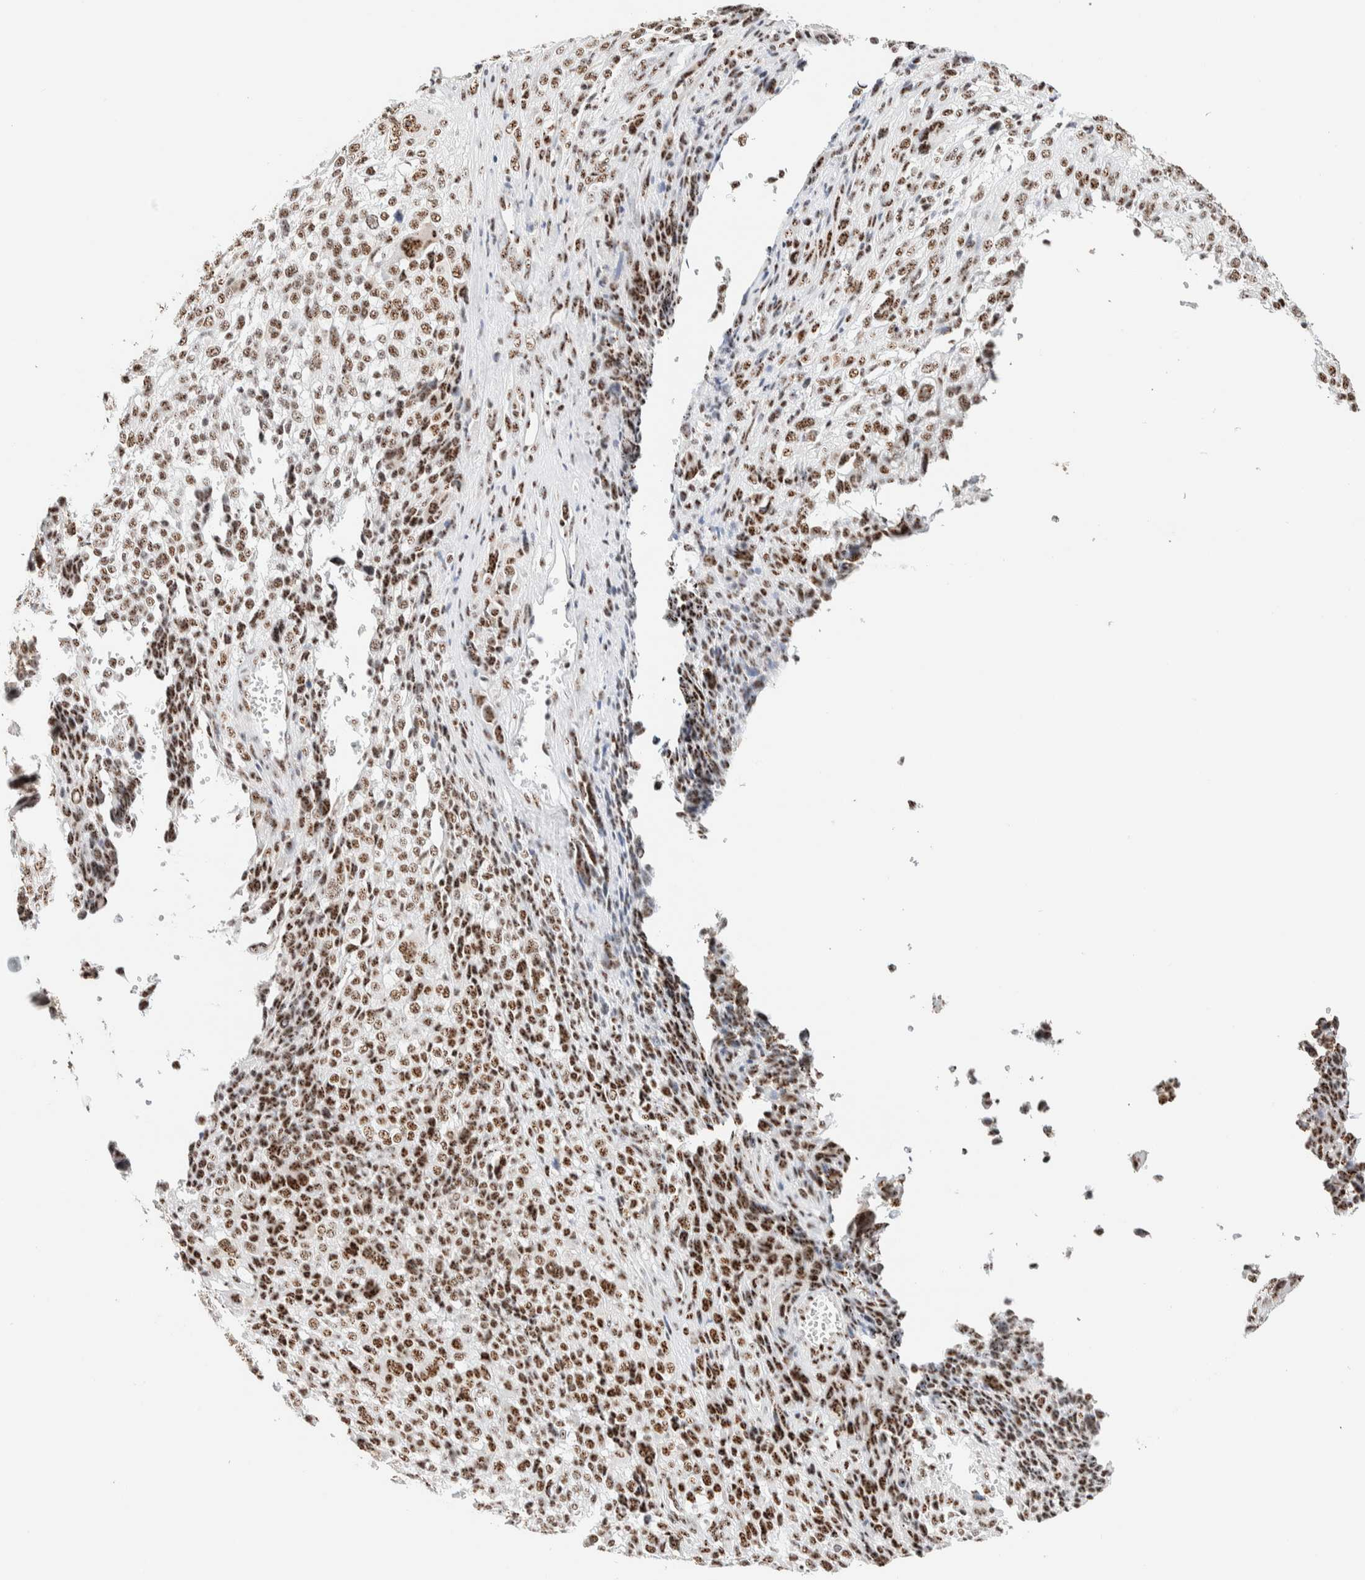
{"staining": {"intensity": "moderate", "quantity": ">75%", "location": "nuclear"}, "tissue": "melanoma", "cell_type": "Tumor cells", "image_type": "cancer", "snomed": [{"axis": "morphology", "description": "Malignant melanoma, NOS"}, {"axis": "topography", "description": "Skin"}], "caption": "IHC (DAB) staining of melanoma displays moderate nuclear protein expression in about >75% of tumor cells.", "gene": "SON", "patient": {"sex": "female", "age": 55}}